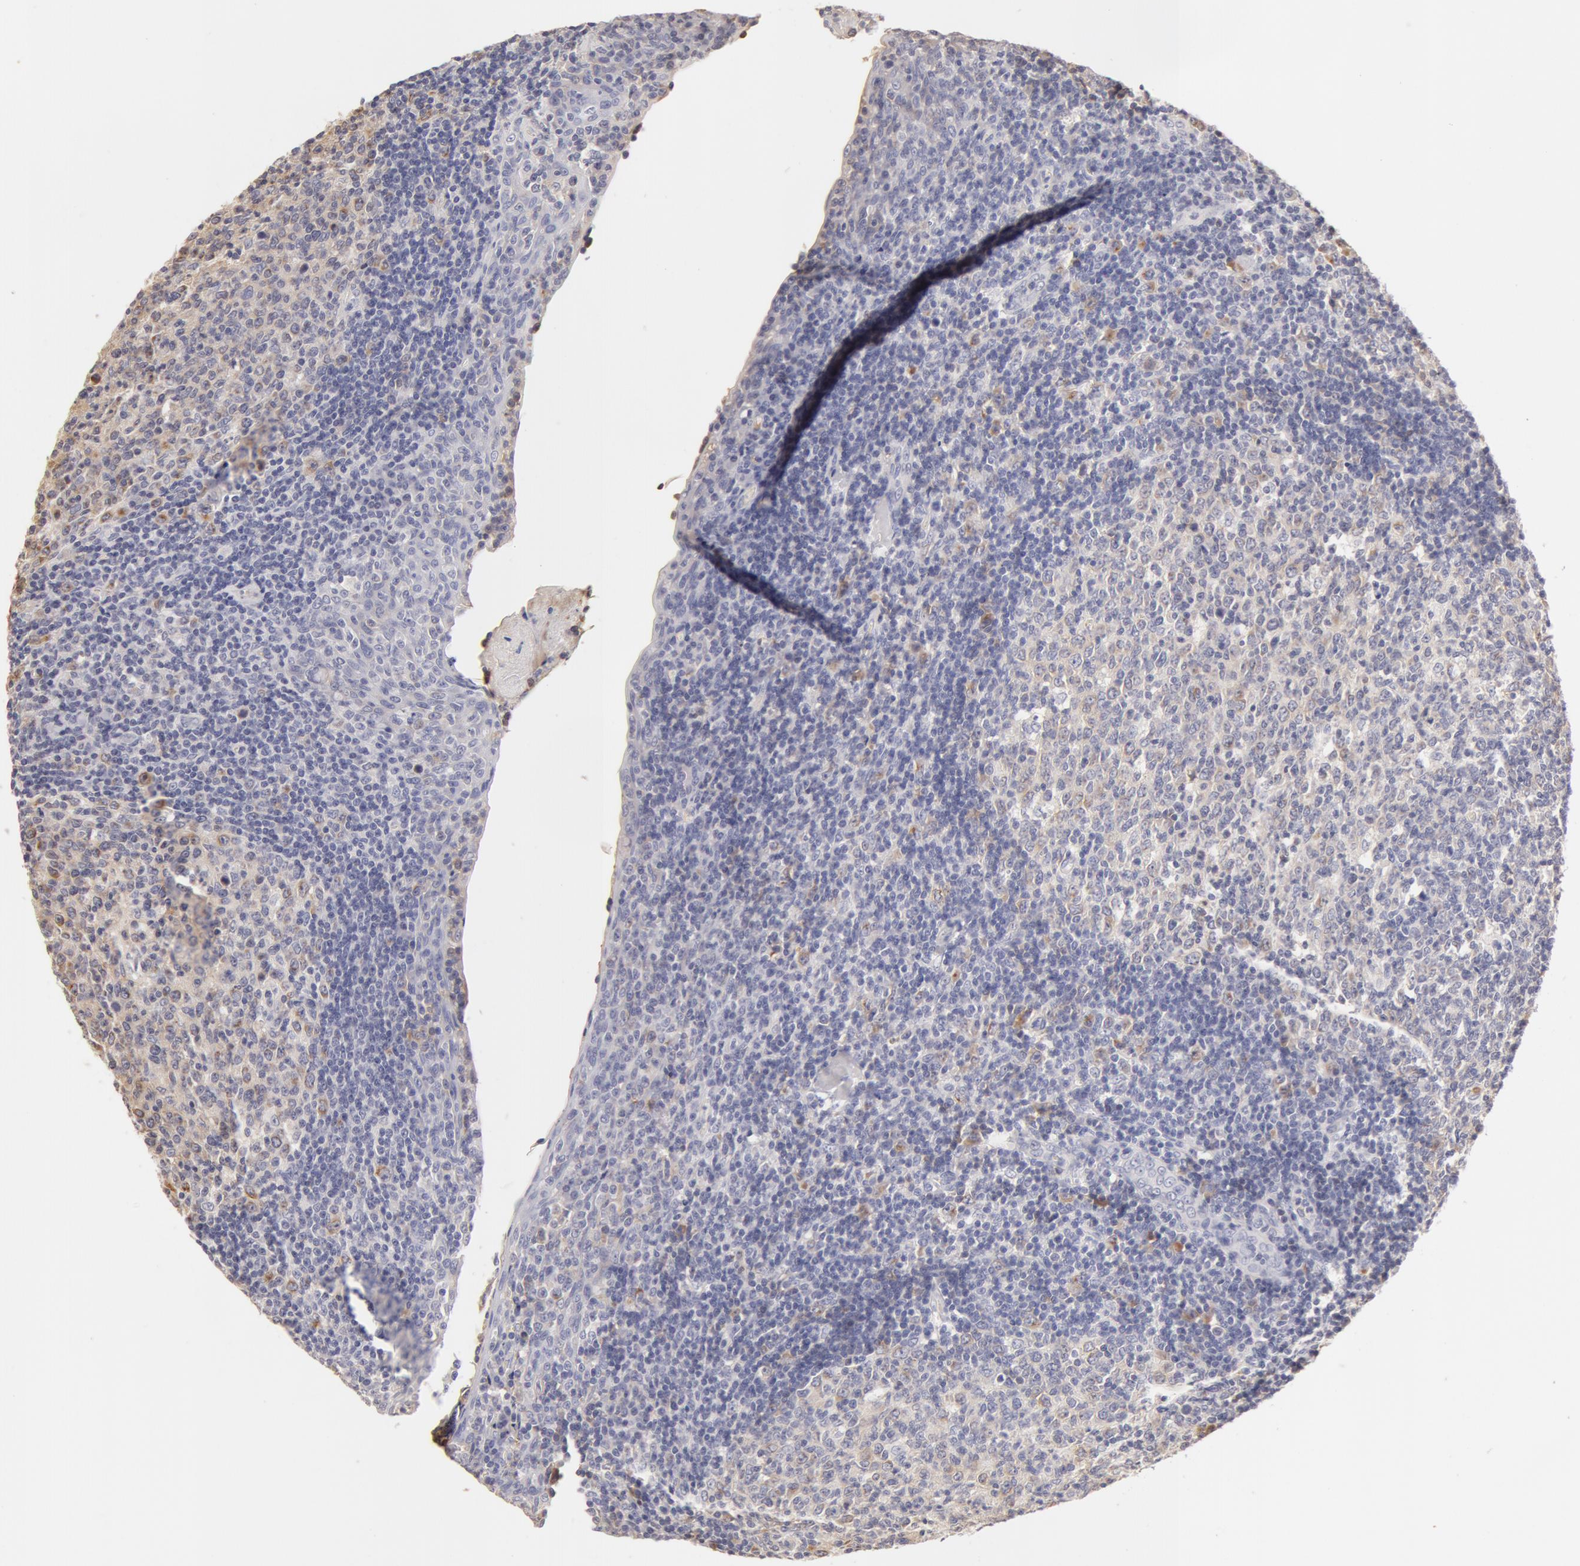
{"staining": {"intensity": "negative", "quantity": "none", "location": "none"}, "tissue": "tonsil", "cell_type": "Germinal center cells", "image_type": "normal", "snomed": [{"axis": "morphology", "description": "Normal tissue, NOS"}, {"axis": "topography", "description": "Tonsil"}], "caption": "High magnification brightfield microscopy of unremarkable tonsil stained with DAB (3,3'-diaminobenzidine) (brown) and counterstained with hematoxylin (blue): germinal center cells show no significant expression. (Stains: DAB immunohistochemistry (IHC) with hematoxylin counter stain, Microscopy: brightfield microscopy at high magnification).", "gene": "TF", "patient": {"sex": "female", "age": 3}}